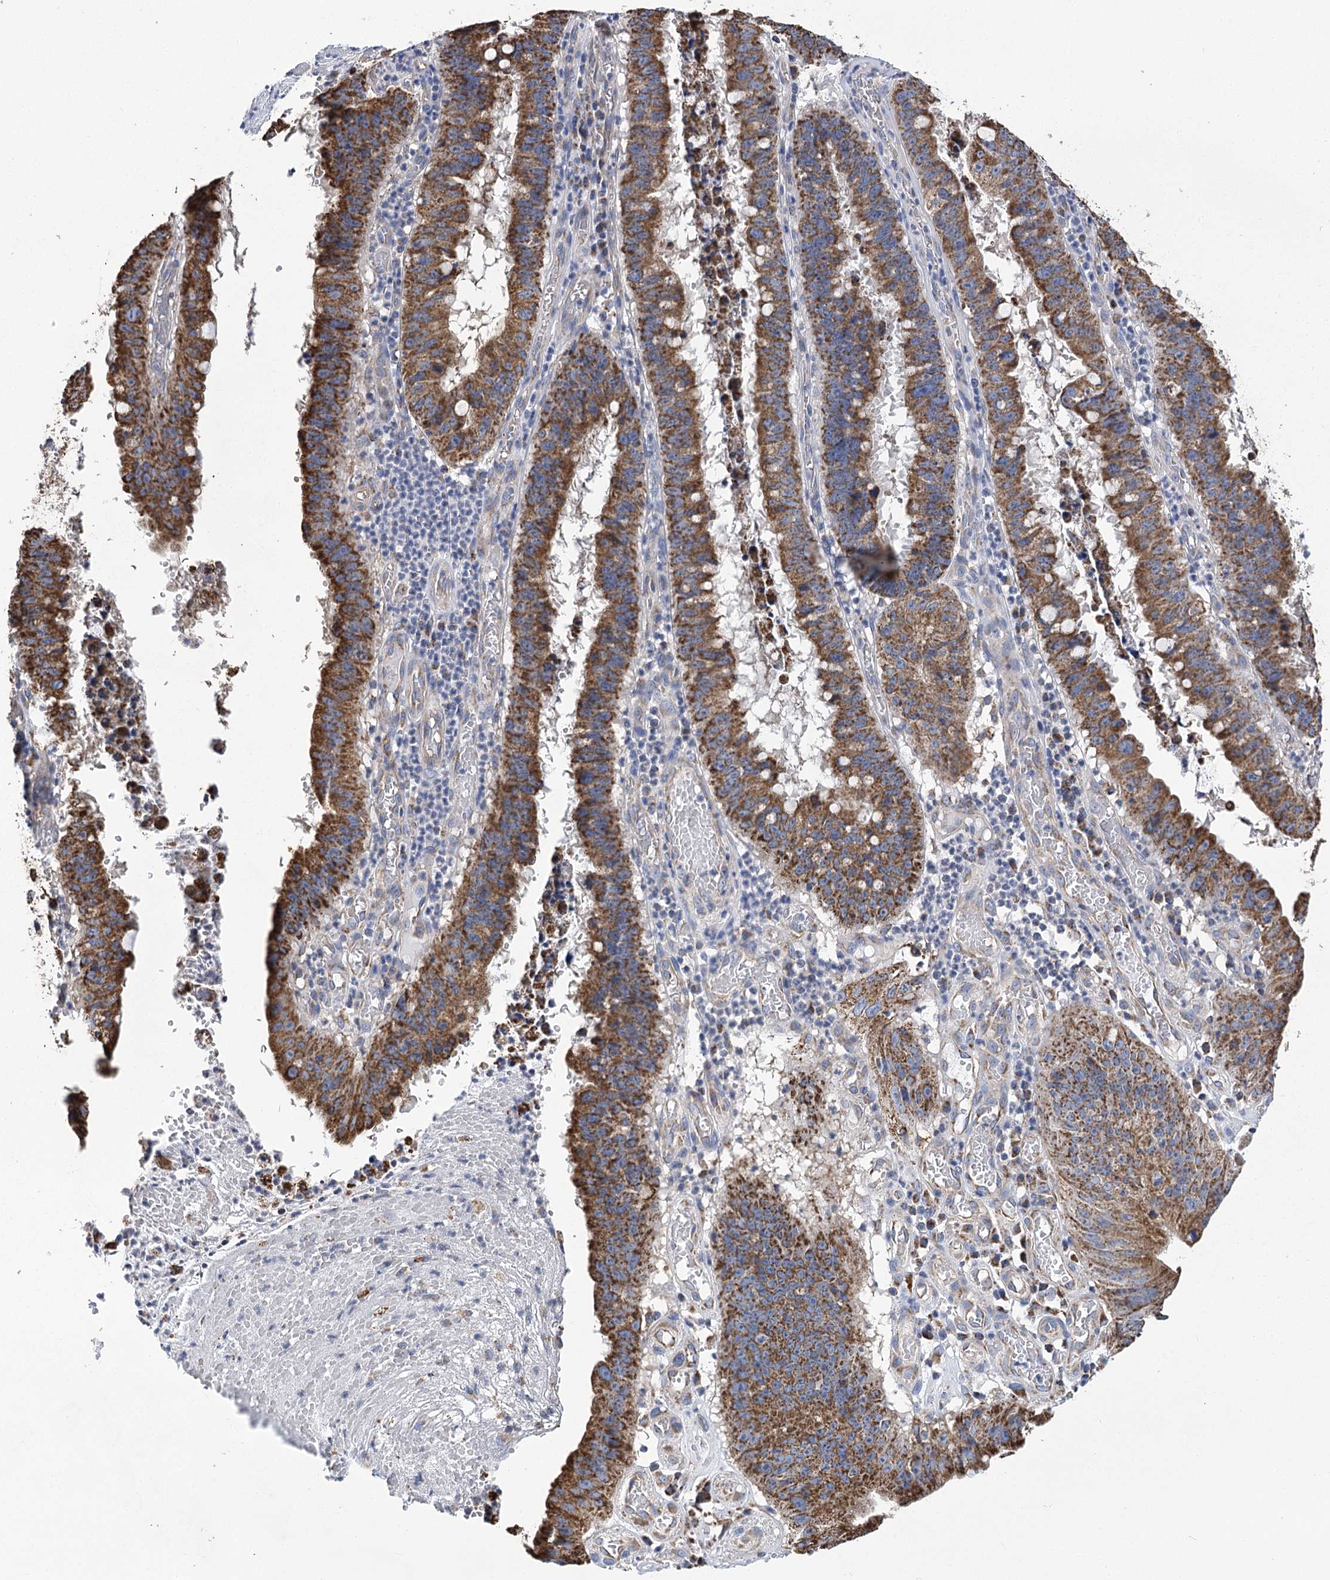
{"staining": {"intensity": "strong", "quantity": ">75%", "location": "cytoplasmic/membranous"}, "tissue": "stomach cancer", "cell_type": "Tumor cells", "image_type": "cancer", "snomed": [{"axis": "morphology", "description": "Adenocarcinoma, NOS"}, {"axis": "topography", "description": "Stomach"}], "caption": "Strong cytoplasmic/membranous protein expression is appreciated in approximately >75% of tumor cells in stomach cancer (adenocarcinoma).", "gene": "CCDC73", "patient": {"sex": "male", "age": 59}}